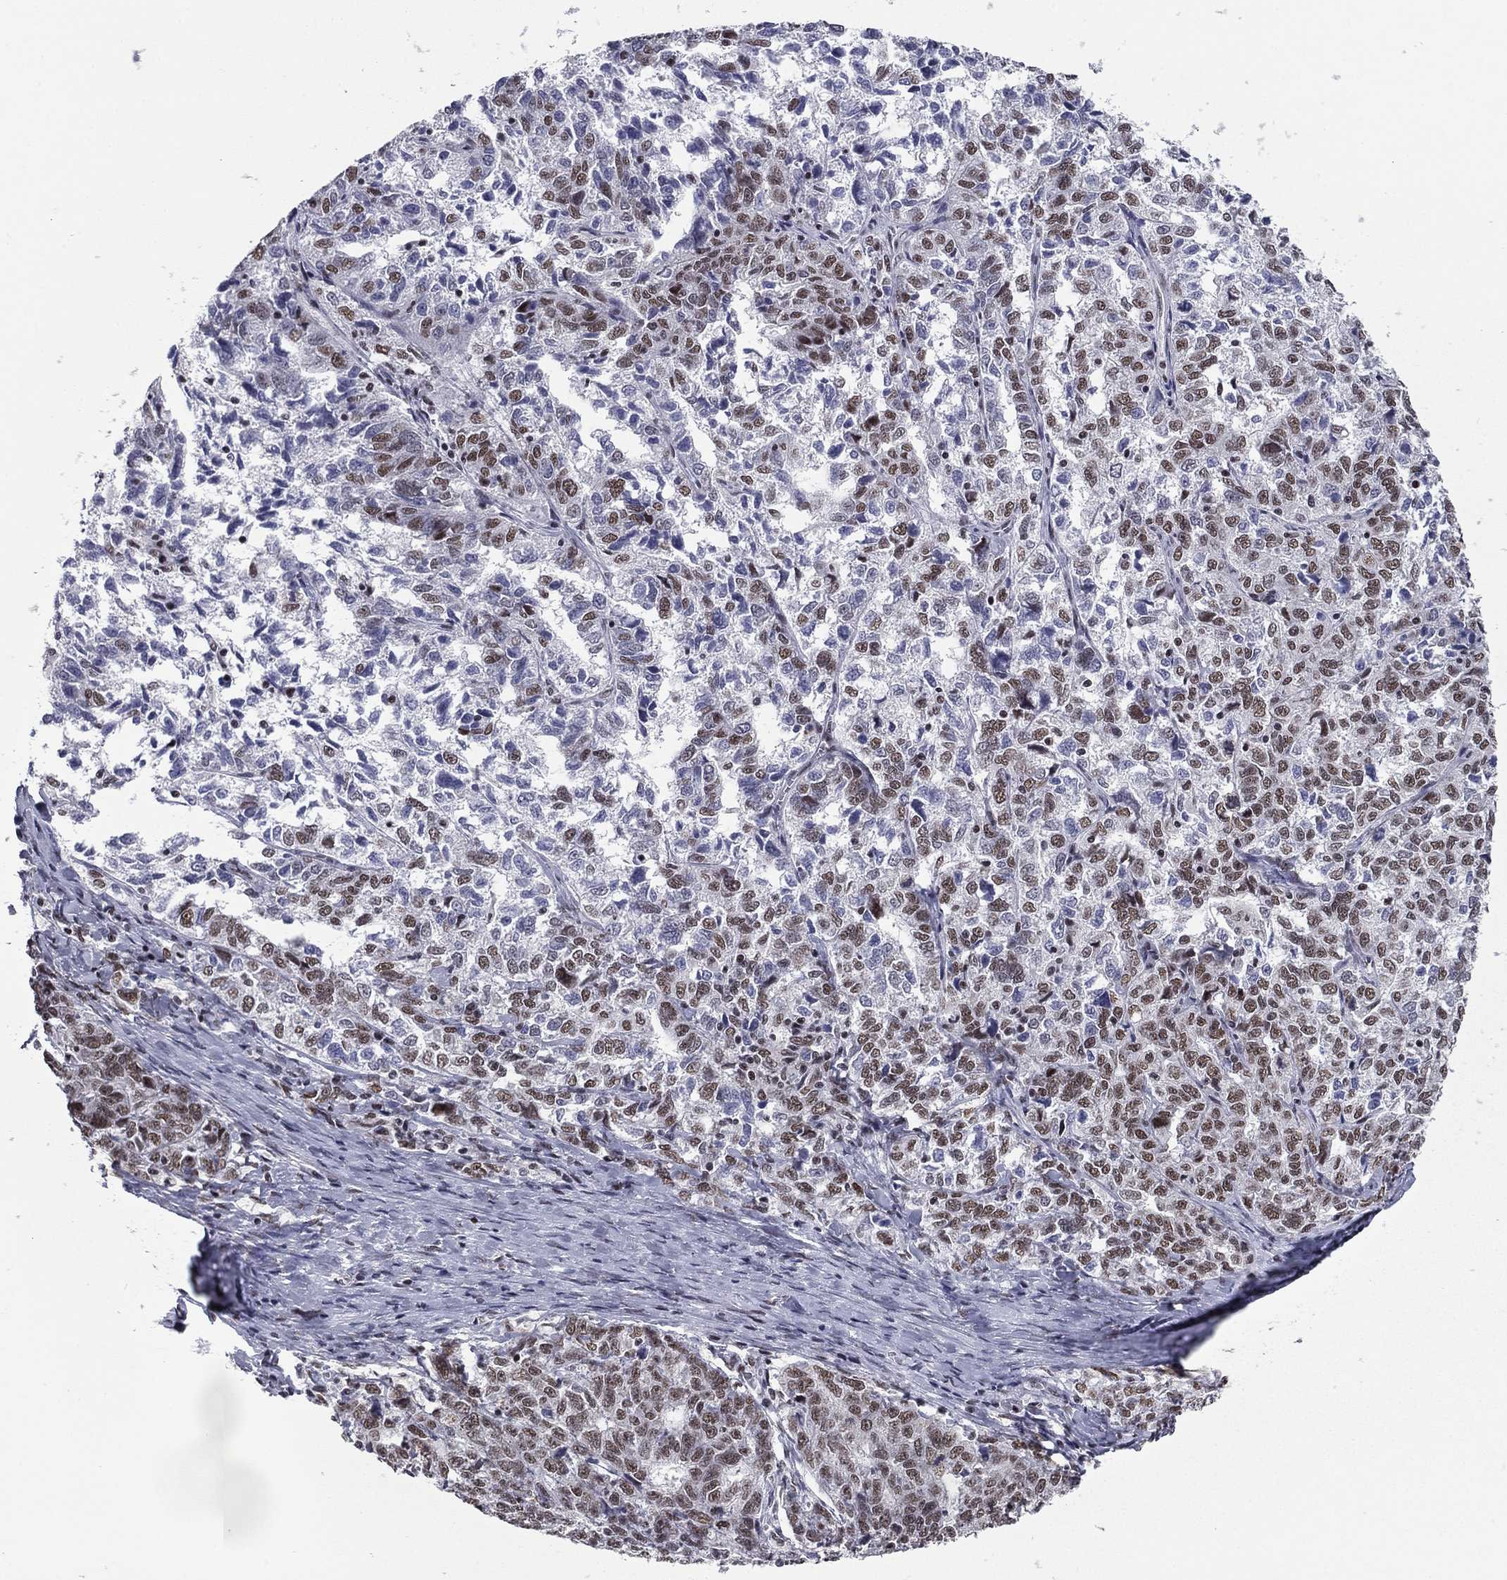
{"staining": {"intensity": "moderate", "quantity": "25%-75%", "location": "nuclear"}, "tissue": "ovarian cancer", "cell_type": "Tumor cells", "image_type": "cancer", "snomed": [{"axis": "morphology", "description": "Cystadenocarcinoma, serous, NOS"}, {"axis": "topography", "description": "Ovary"}], "caption": "Immunohistochemistry micrograph of neoplastic tissue: ovarian serous cystadenocarcinoma stained using immunohistochemistry (IHC) demonstrates medium levels of moderate protein expression localized specifically in the nuclear of tumor cells, appearing as a nuclear brown color.", "gene": "ETV5", "patient": {"sex": "female", "age": 71}}